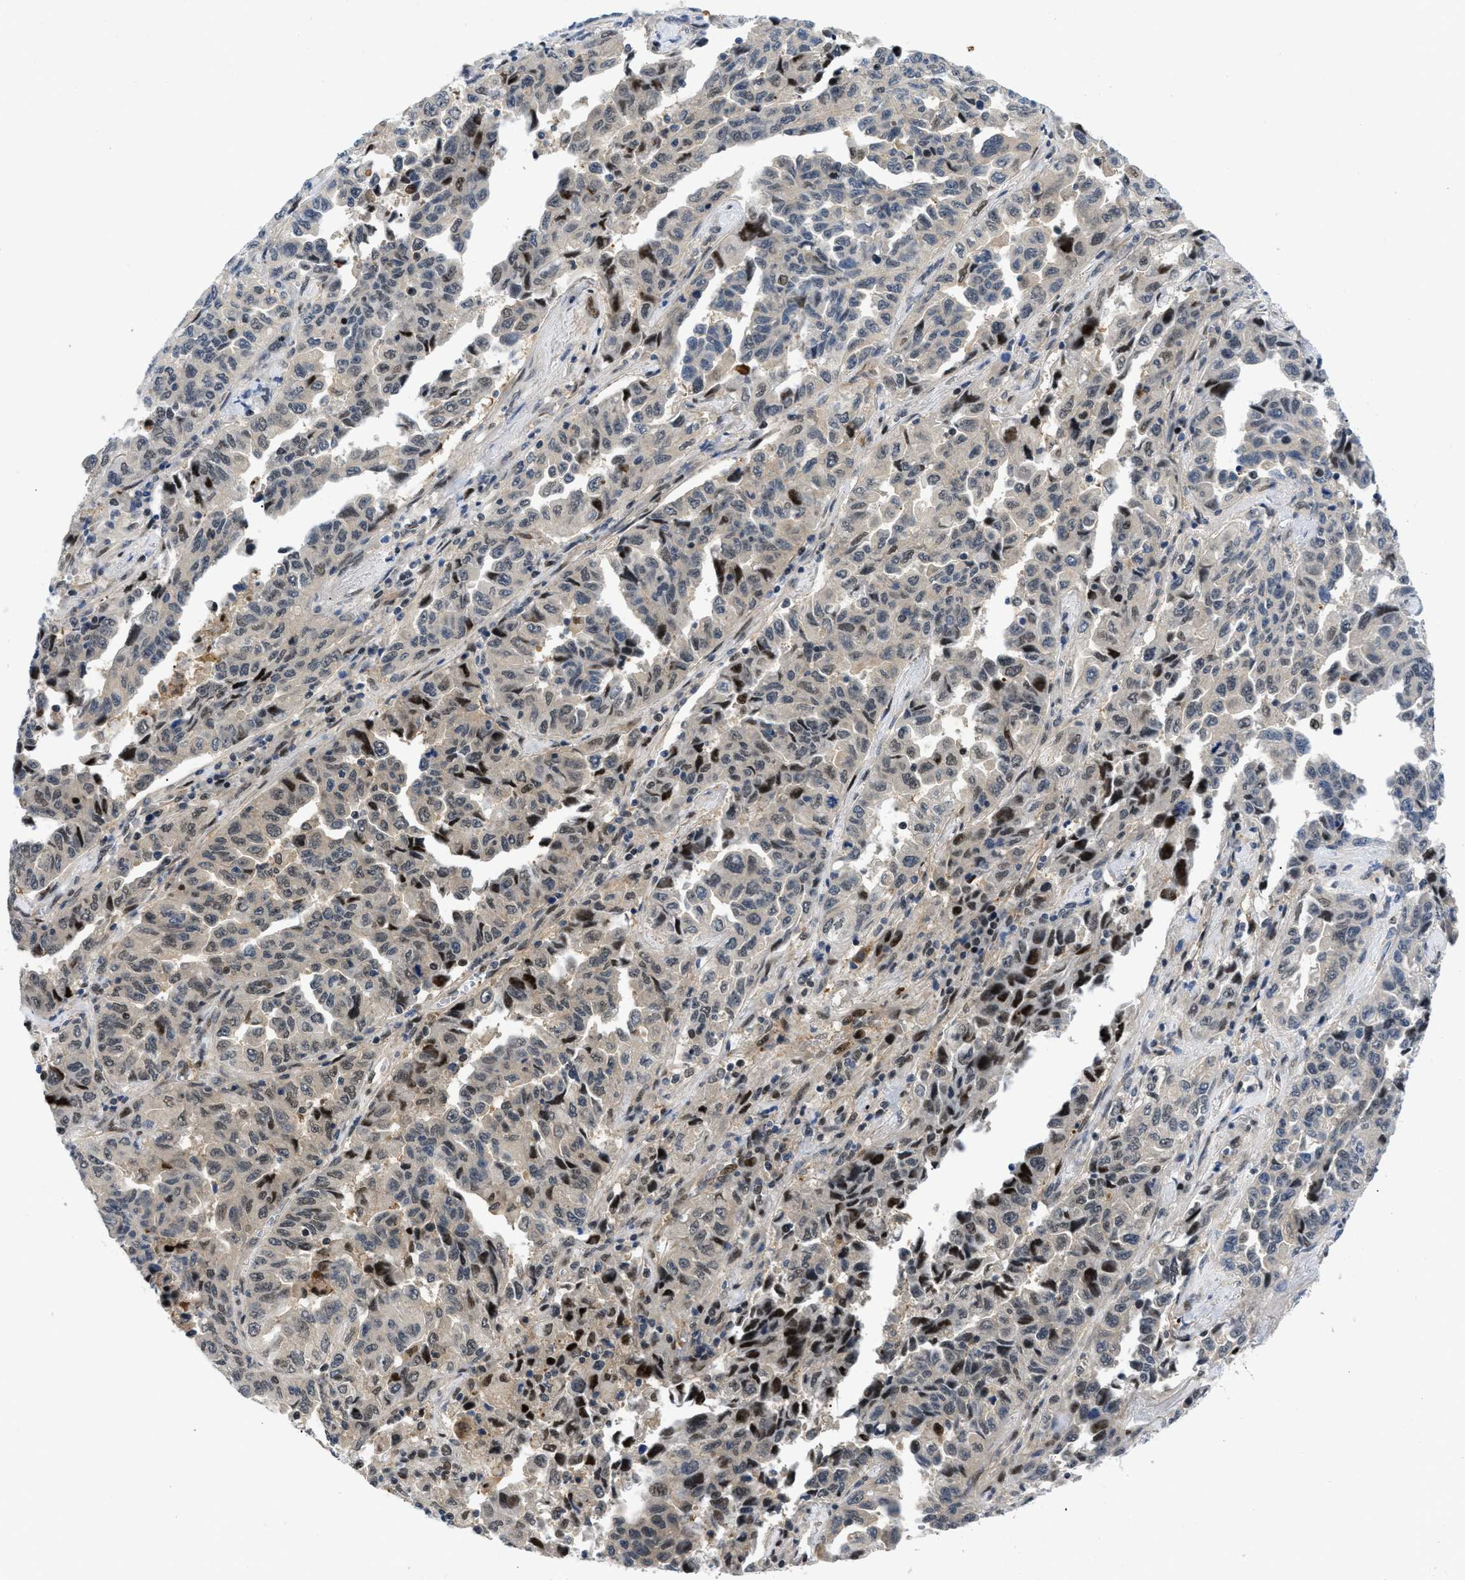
{"staining": {"intensity": "weak", "quantity": "25%-75%", "location": "cytoplasmic/membranous,nuclear"}, "tissue": "lung cancer", "cell_type": "Tumor cells", "image_type": "cancer", "snomed": [{"axis": "morphology", "description": "Adenocarcinoma, NOS"}, {"axis": "topography", "description": "Lung"}], "caption": "The photomicrograph shows immunohistochemical staining of adenocarcinoma (lung). There is weak cytoplasmic/membranous and nuclear positivity is identified in about 25%-75% of tumor cells. The protein is stained brown, and the nuclei are stained in blue (DAB IHC with brightfield microscopy, high magnification).", "gene": "SLC29A2", "patient": {"sex": "female", "age": 51}}